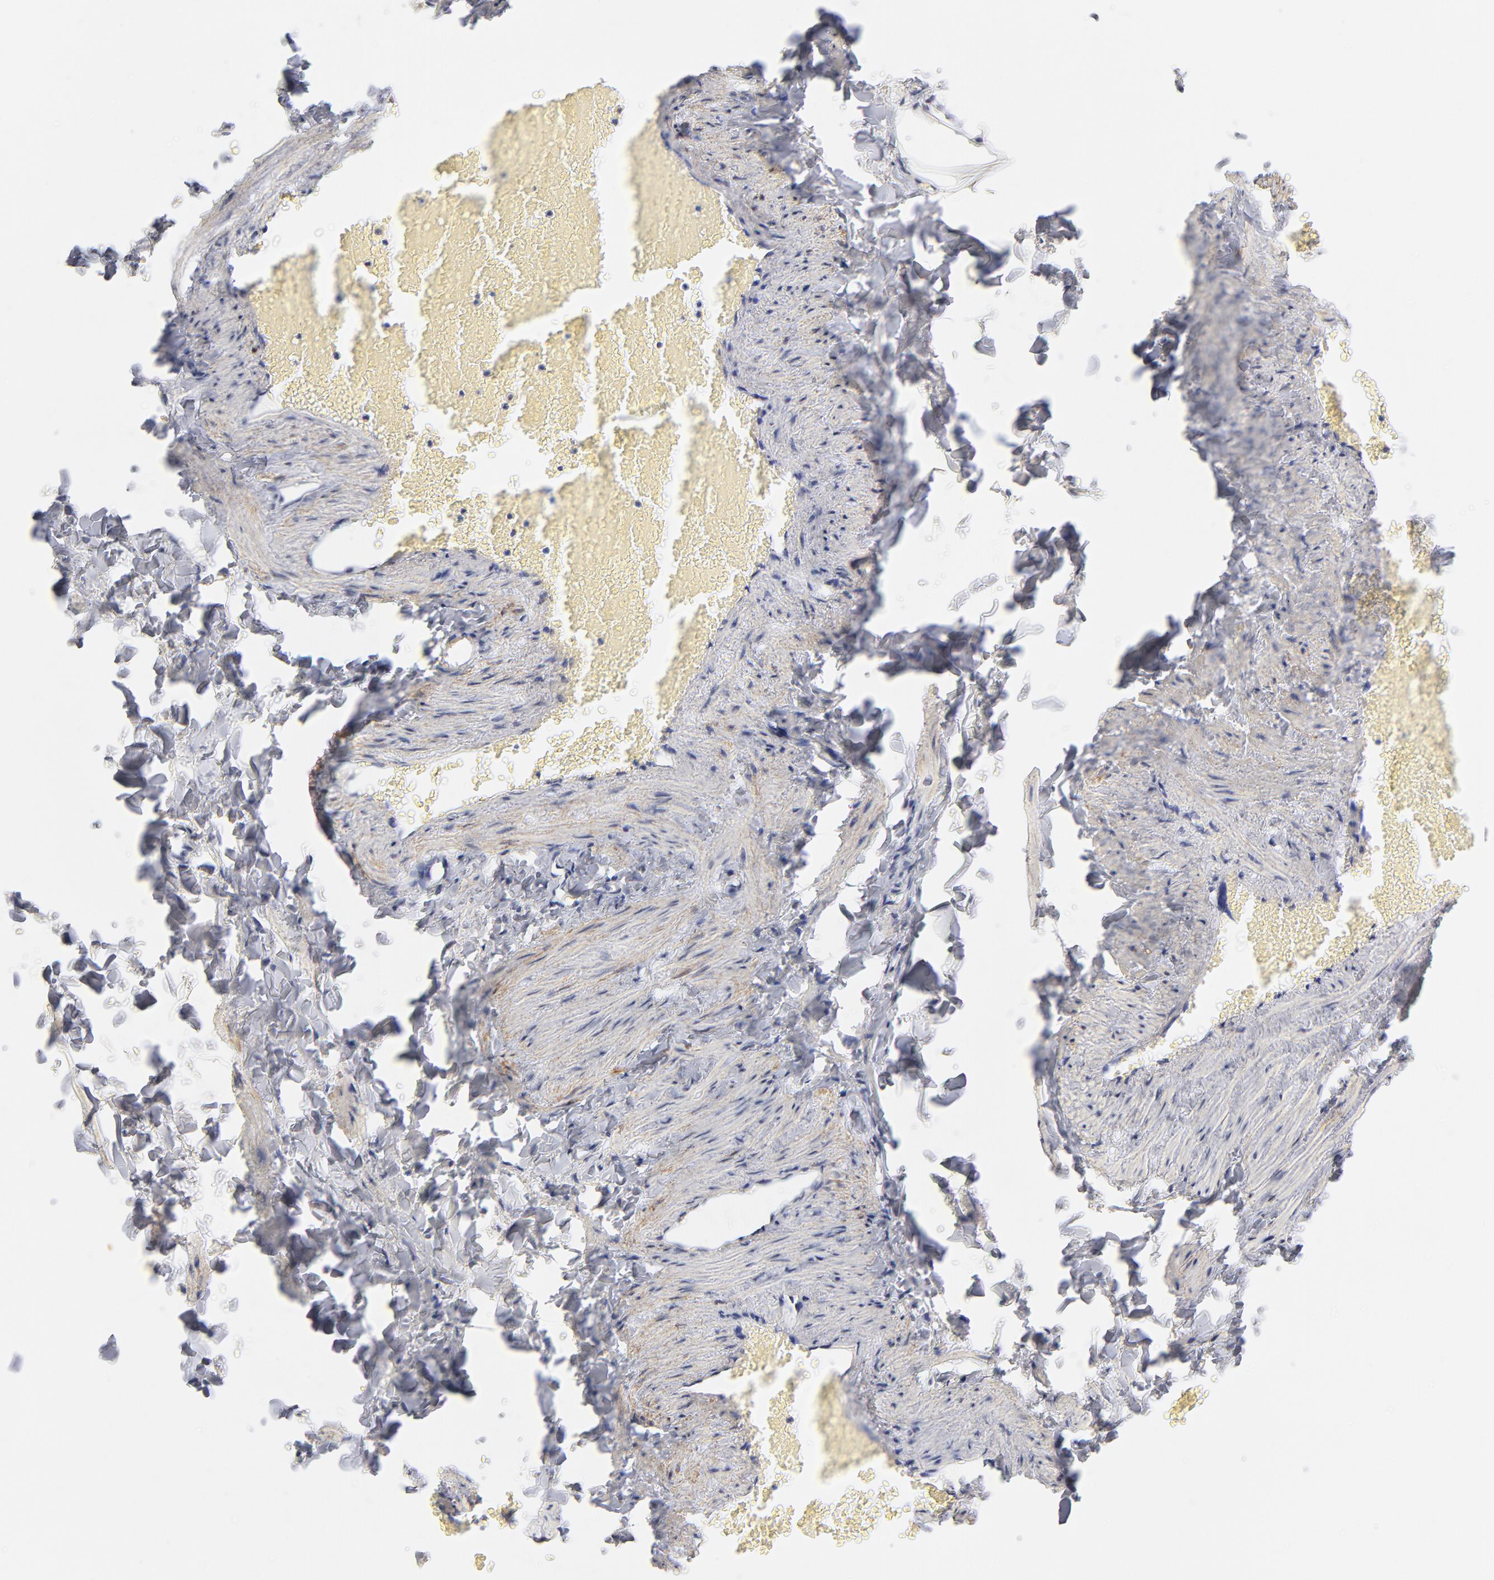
{"staining": {"intensity": "negative", "quantity": "none", "location": "none"}, "tissue": "adipose tissue", "cell_type": "Adipocytes", "image_type": "normal", "snomed": [{"axis": "morphology", "description": "Normal tissue, NOS"}, {"axis": "topography", "description": "Vascular tissue"}], "caption": "Immunohistochemistry of unremarkable adipose tissue reveals no positivity in adipocytes. (DAB (3,3'-diaminobenzidine) immunohistochemistry (IHC), high magnification).", "gene": "MID1", "patient": {"sex": "male", "age": 41}}